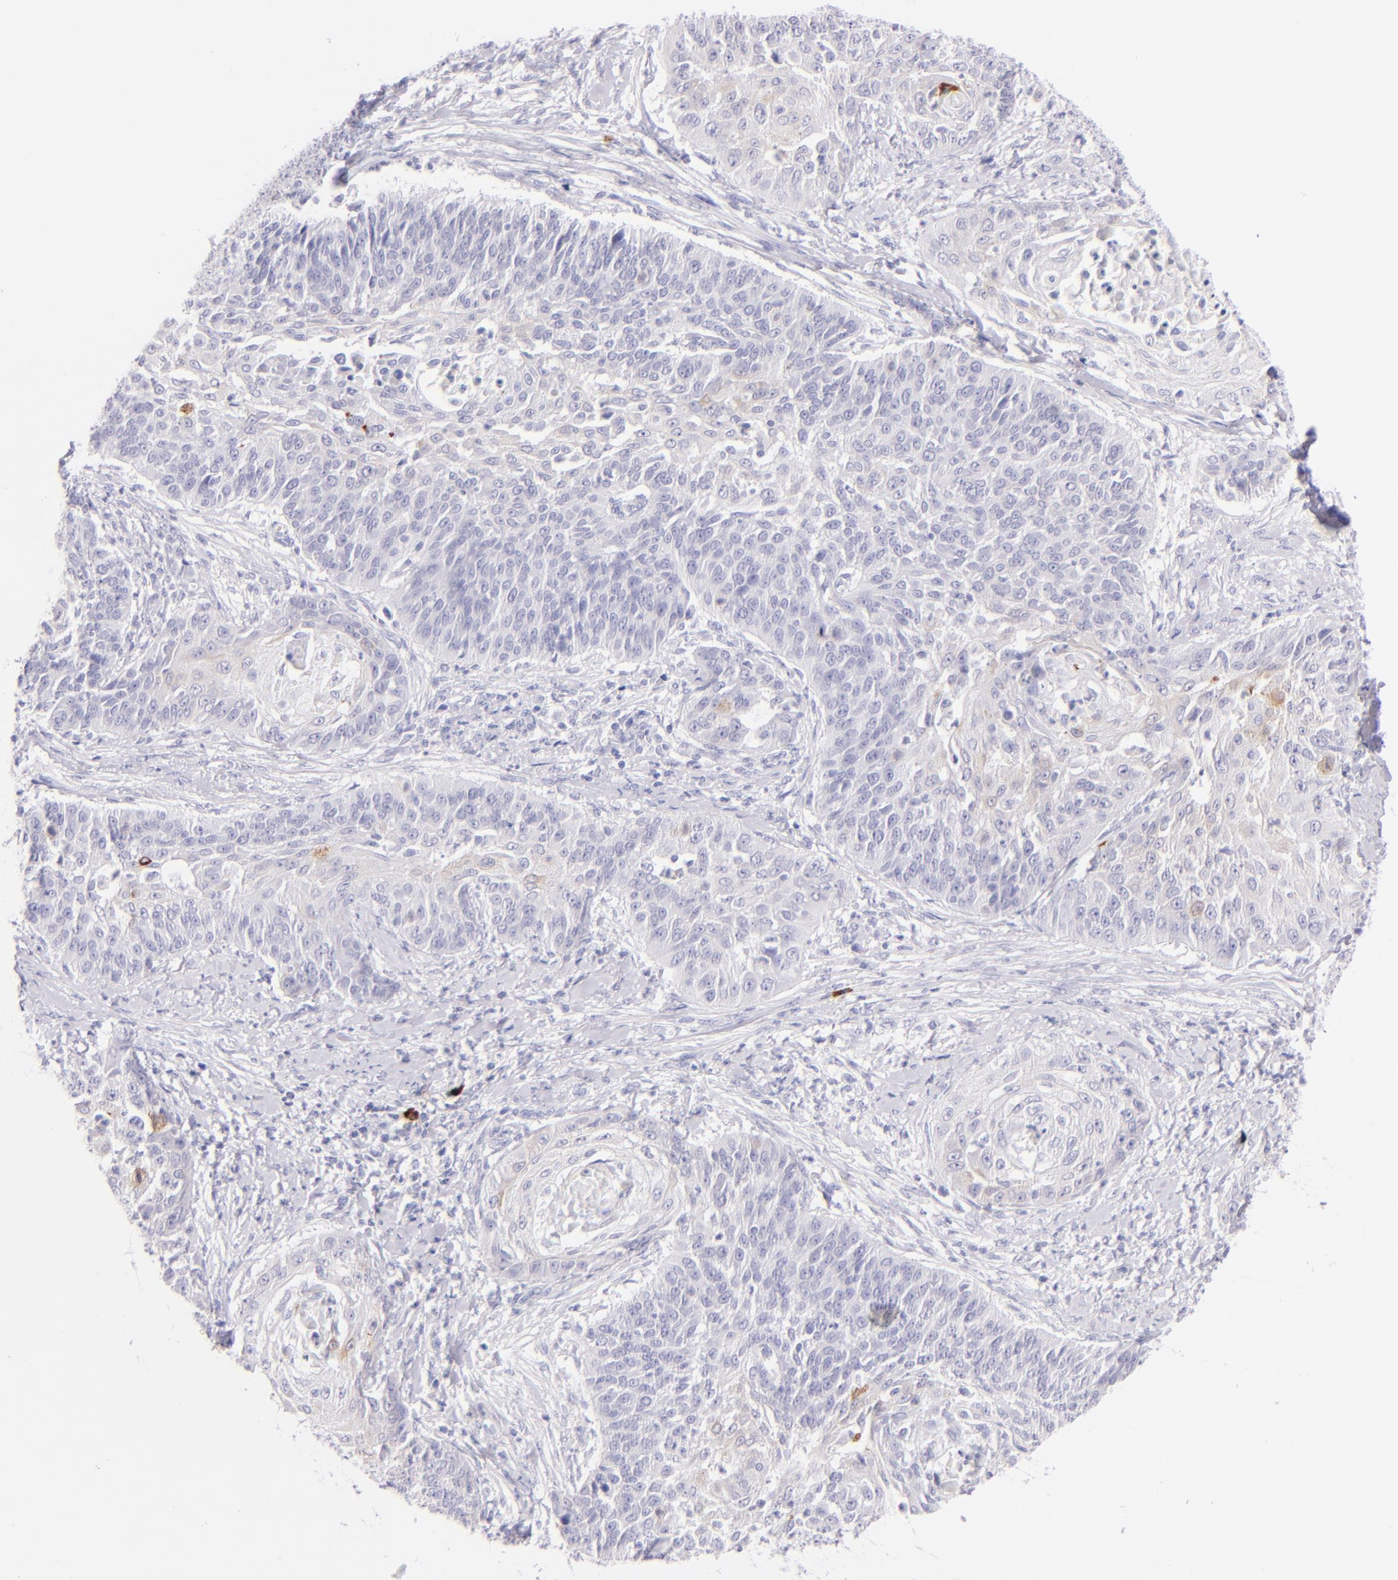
{"staining": {"intensity": "negative", "quantity": "none", "location": "none"}, "tissue": "cervical cancer", "cell_type": "Tumor cells", "image_type": "cancer", "snomed": [{"axis": "morphology", "description": "Squamous cell carcinoma, NOS"}, {"axis": "topography", "description": "Cervix"}], "caption": "Immunohistochemistry image of human cervical squamous cell carcinoma stained for a protein (brown), which demonstrates no expression in tumor cells.", "gene": "SDC1", "patient": {"sex": "female", "age": 64}}